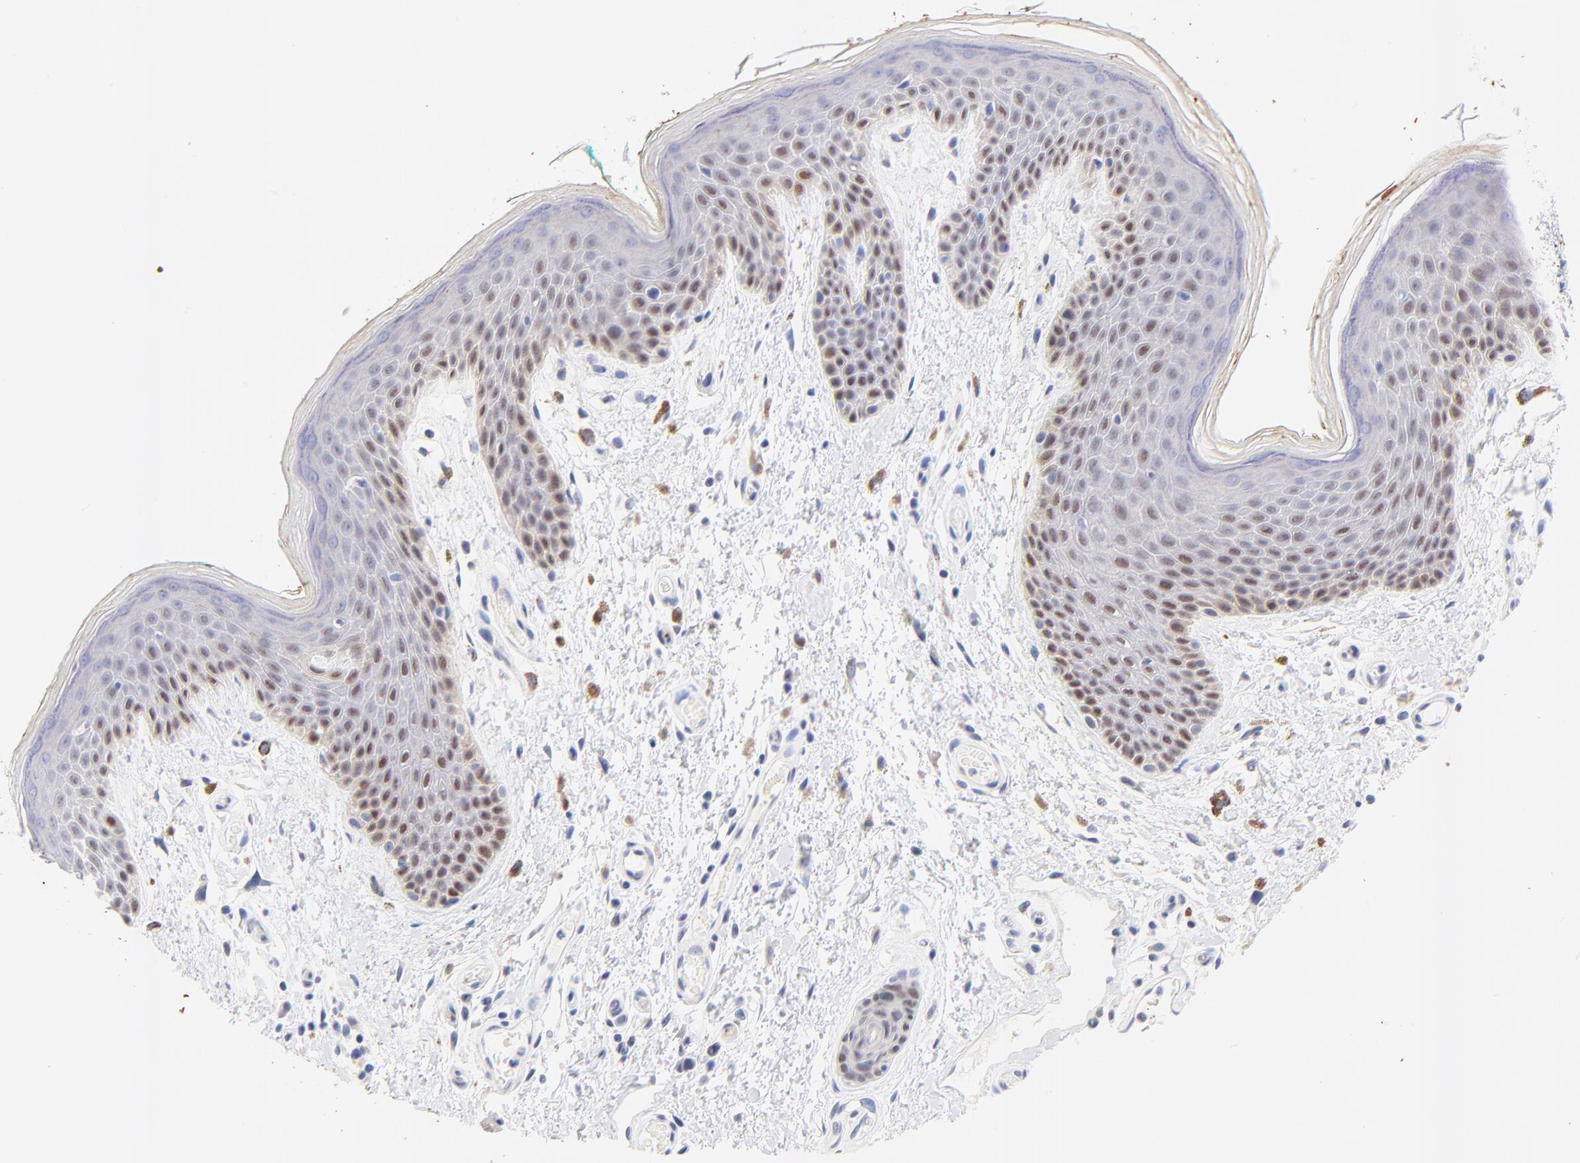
{"staining": {"intensity": "moderate", "quantity": "<25%", "location": "nuclear"}, "tissue": "skin", "cell_type": "Epidermal cells", "image_type": "normal", "snomed": [{"axis": "morphology", "description": "Normal tissue, NOS"}, {"axis": "topography", "description": "Anal"}], "caption": "High-power microscopy captured an immunohistochemistry micrograph of normal skin, revealing moderate nuclear expression in about <25% of epidermal cells. Using DAB (brown) and hematoxylin (blue) stains, captured at high magnification using brightfield microscopy.", "gene": "FAM117B", "patient": {"sex": "male", "age": 74}}